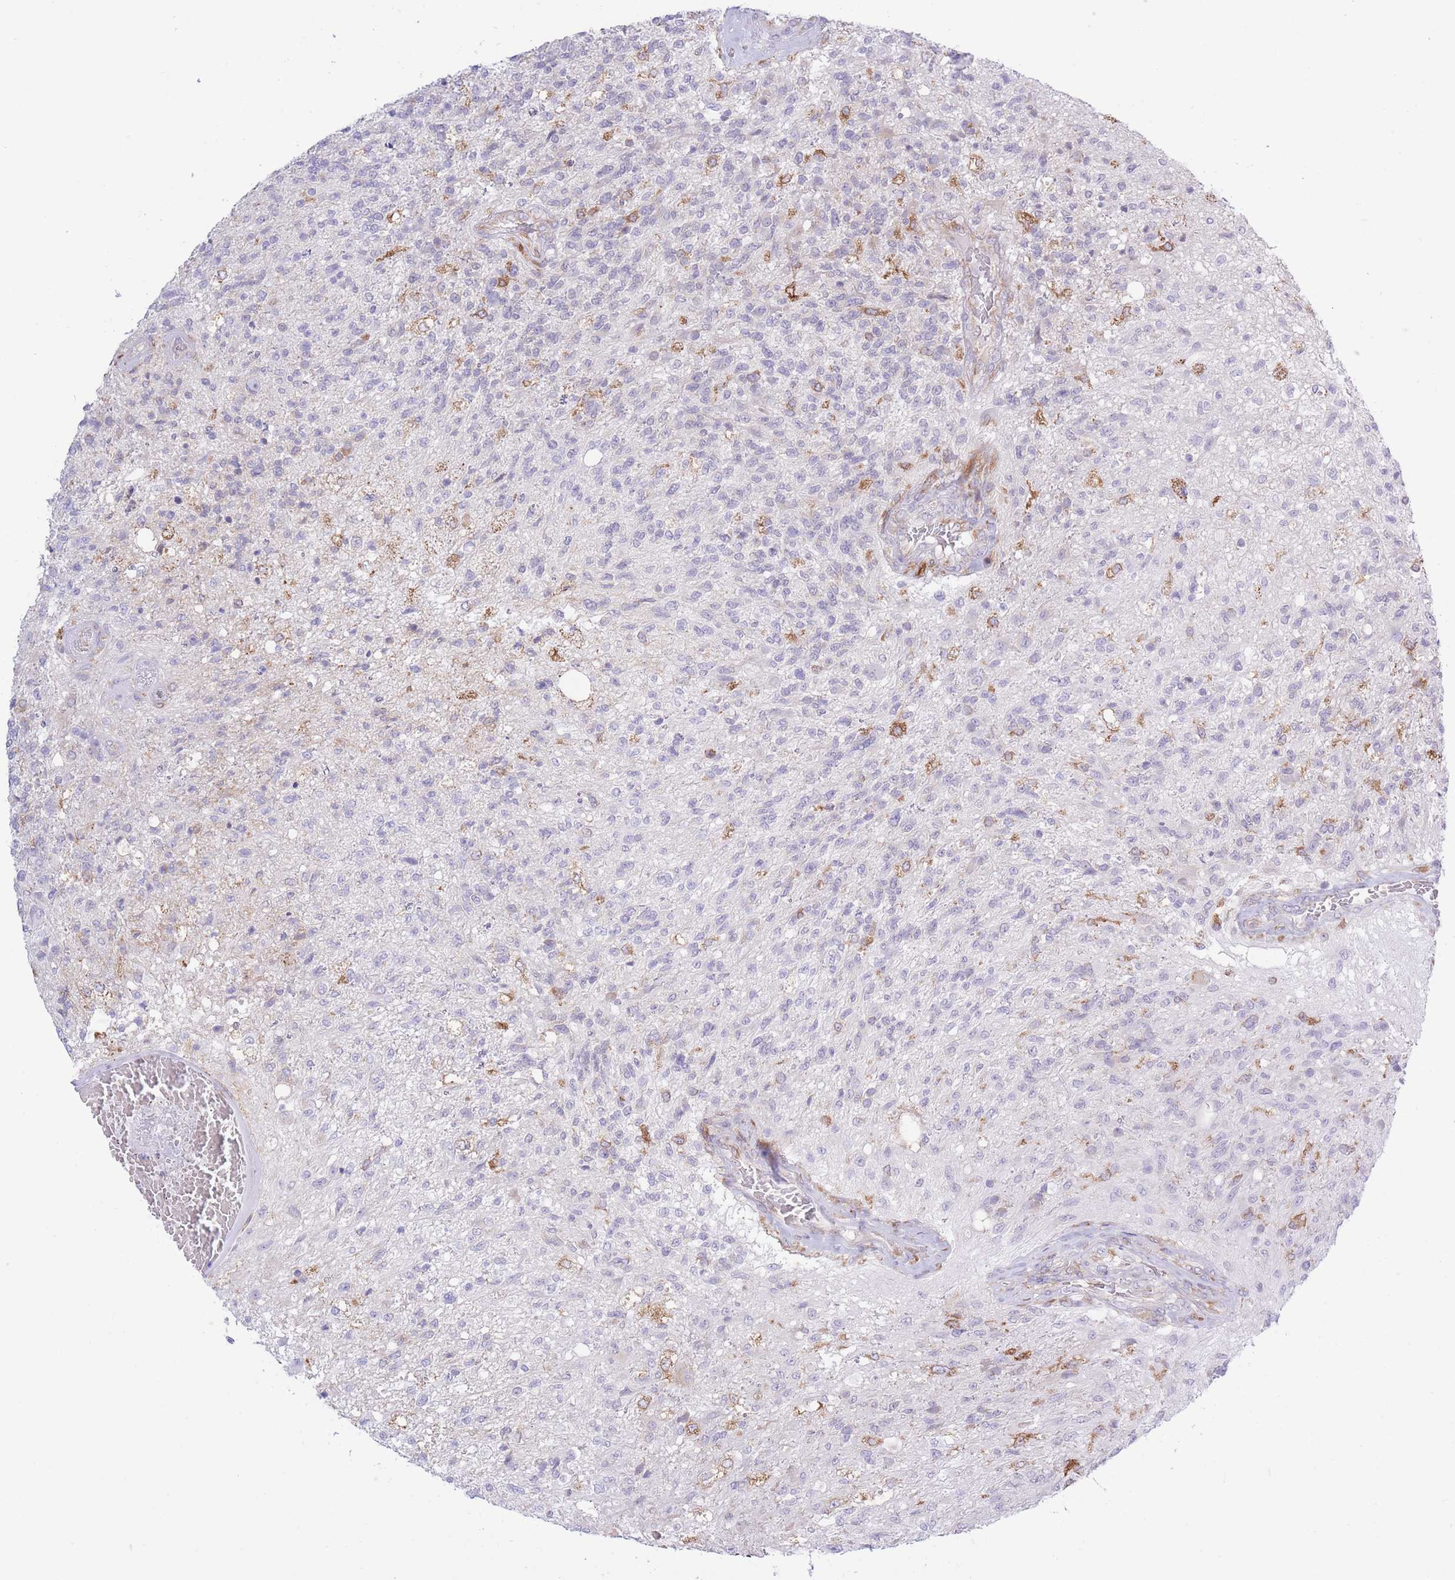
{"staining": {"intensity": "negative", "quantity": "none", "location": "none"}, "tissue": "glioma", "cell_type": "Tumor cells", "image_type": "cancer", "snomed": [{"axis": "morphology", "description": "Glioma, malignant, High grade"}, {"axis": "topography", "description": "Brain"}], "caption": "Tumor cells show no significant protein expression in glioma.", "gene": "MYDGF", "patient": {"sex": "male", "age": 56}}